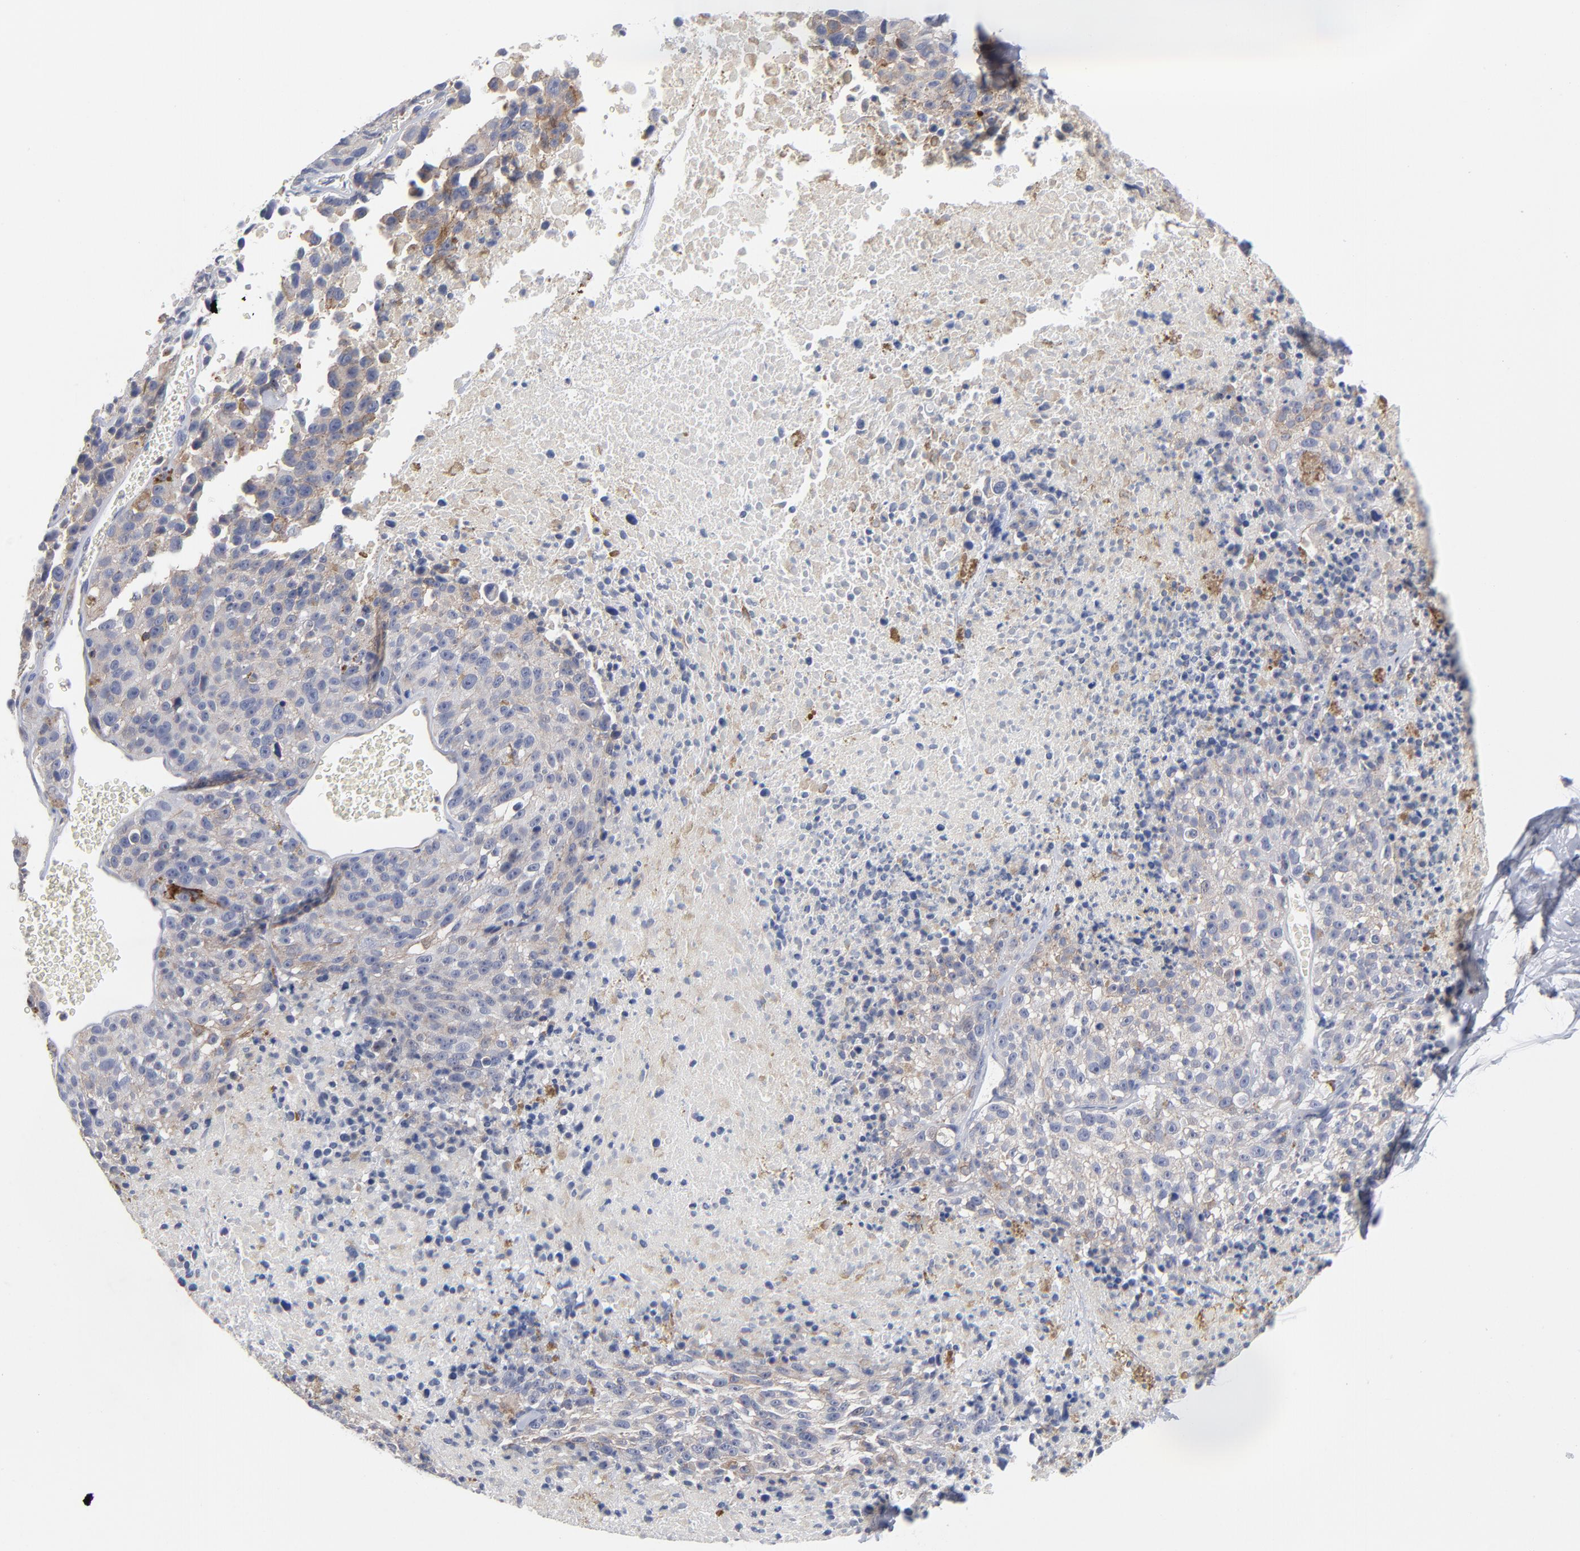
{"staining": {"intensity": "weak", "quantity": "25%-75%", "location": "cytoplasmic/membranous"}, "tissue": "melanoma", "cell_type": "Tumor cells", "image_type": "cancer", "snomed": [{"axis": "morphology", "description": "Malignant melanoma, Metastatic site"}, {"axis": "topography", "description": "Cerebral cortex"}], "caption": "Weak cytoplasmic/membranous positivity for a protein is appreciated in approximately 25%-75% of tumor cells of melanoma using IHC.", "gene": "PDLIM2", "patient": {"sex": "female", "age": 52}}